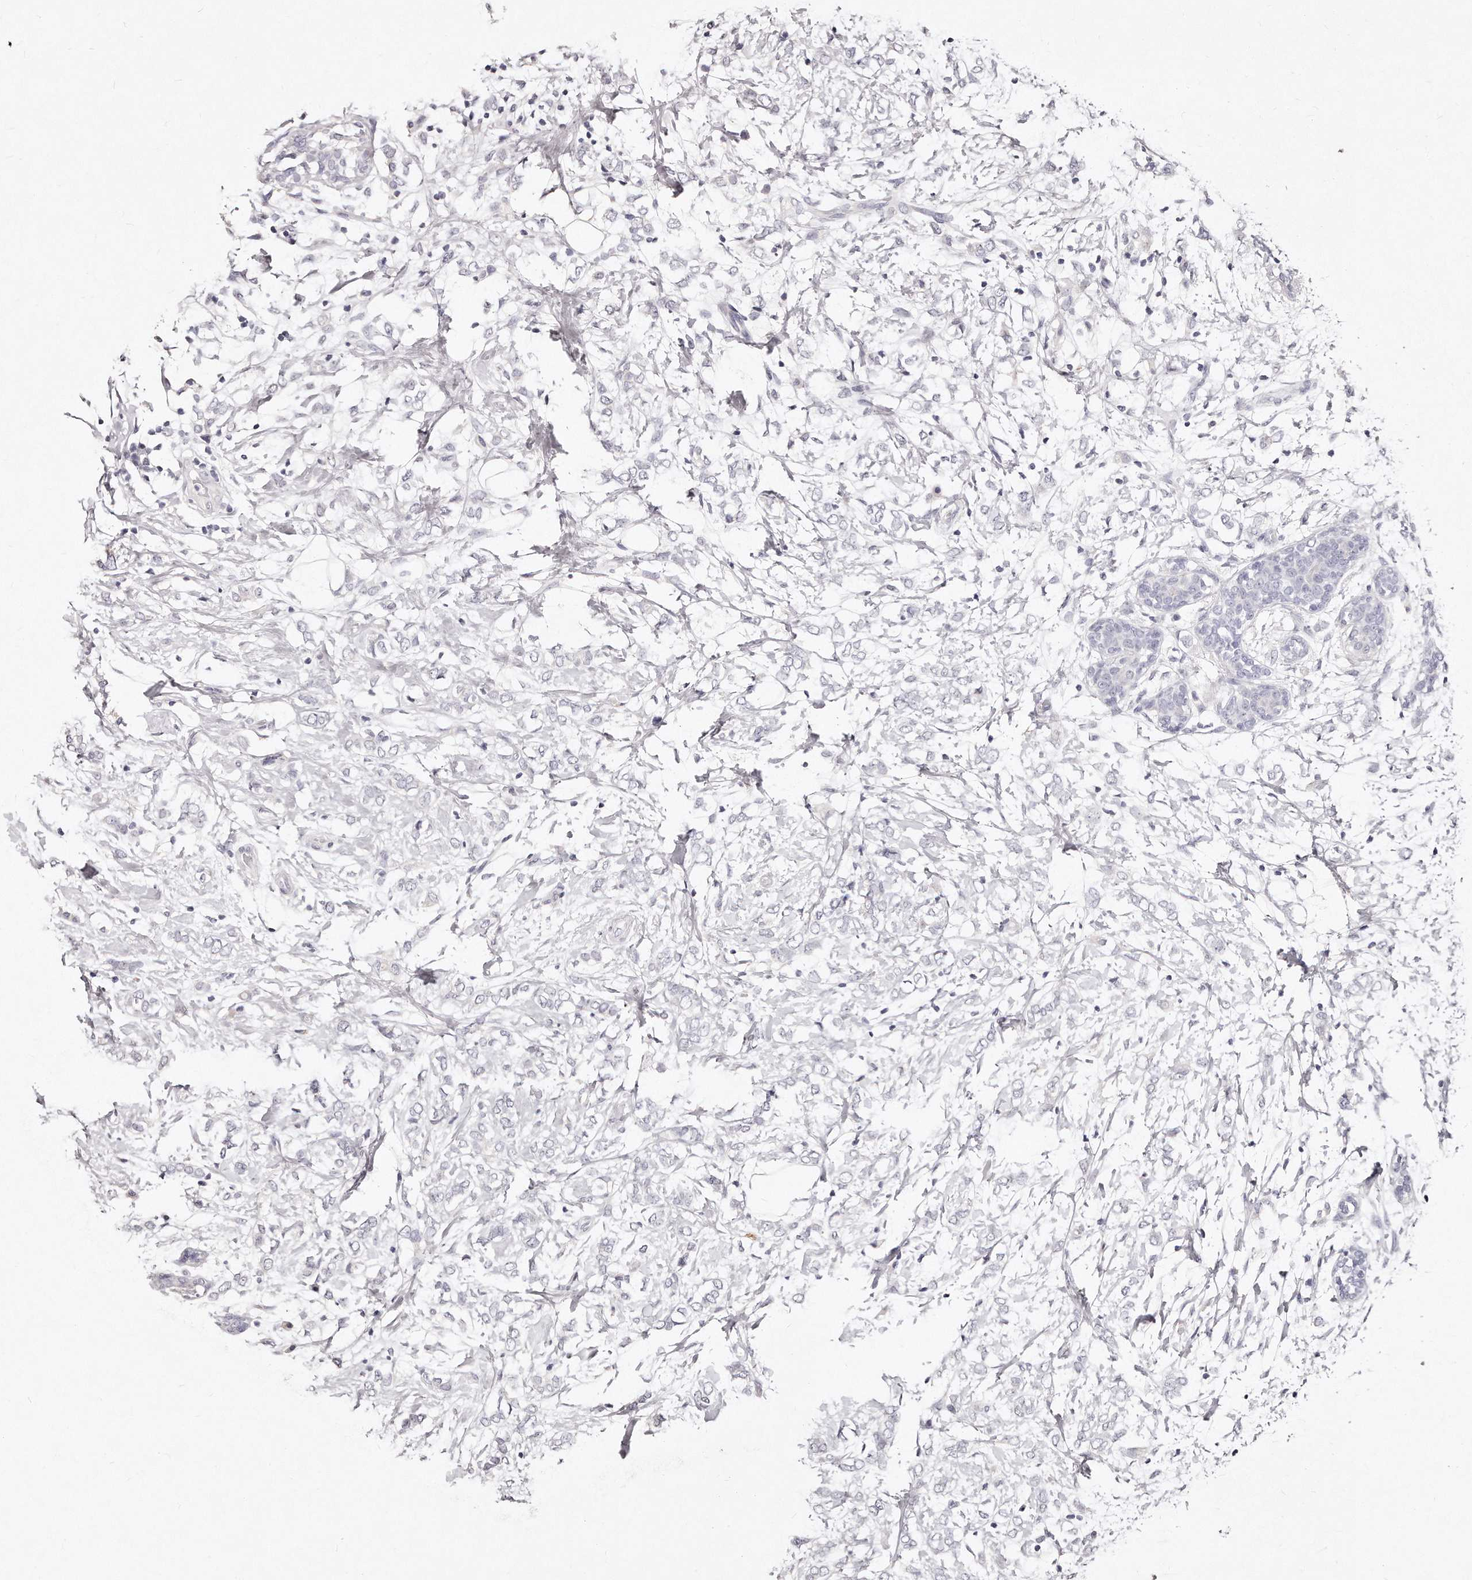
{"staining": {"intensity": "negative", "quantity": "none", "location": "none"}, "tissue": "breast cancer", "cell_type": "Tumor cells", "image_type": "cancer", "snomed": [{"axis": "morphology", "description": "Normal tissue, NOS"}, {"axis": "morphology", "description": "Lobular carcinoma"}, {"axis": "topography", "description": "Breast"}], "caption": "Tumor cells are negative for brown protein staining in lobular carcinoma (breast).", "gene": "GDA", "patient": {"sex": "female", "age": 47}}